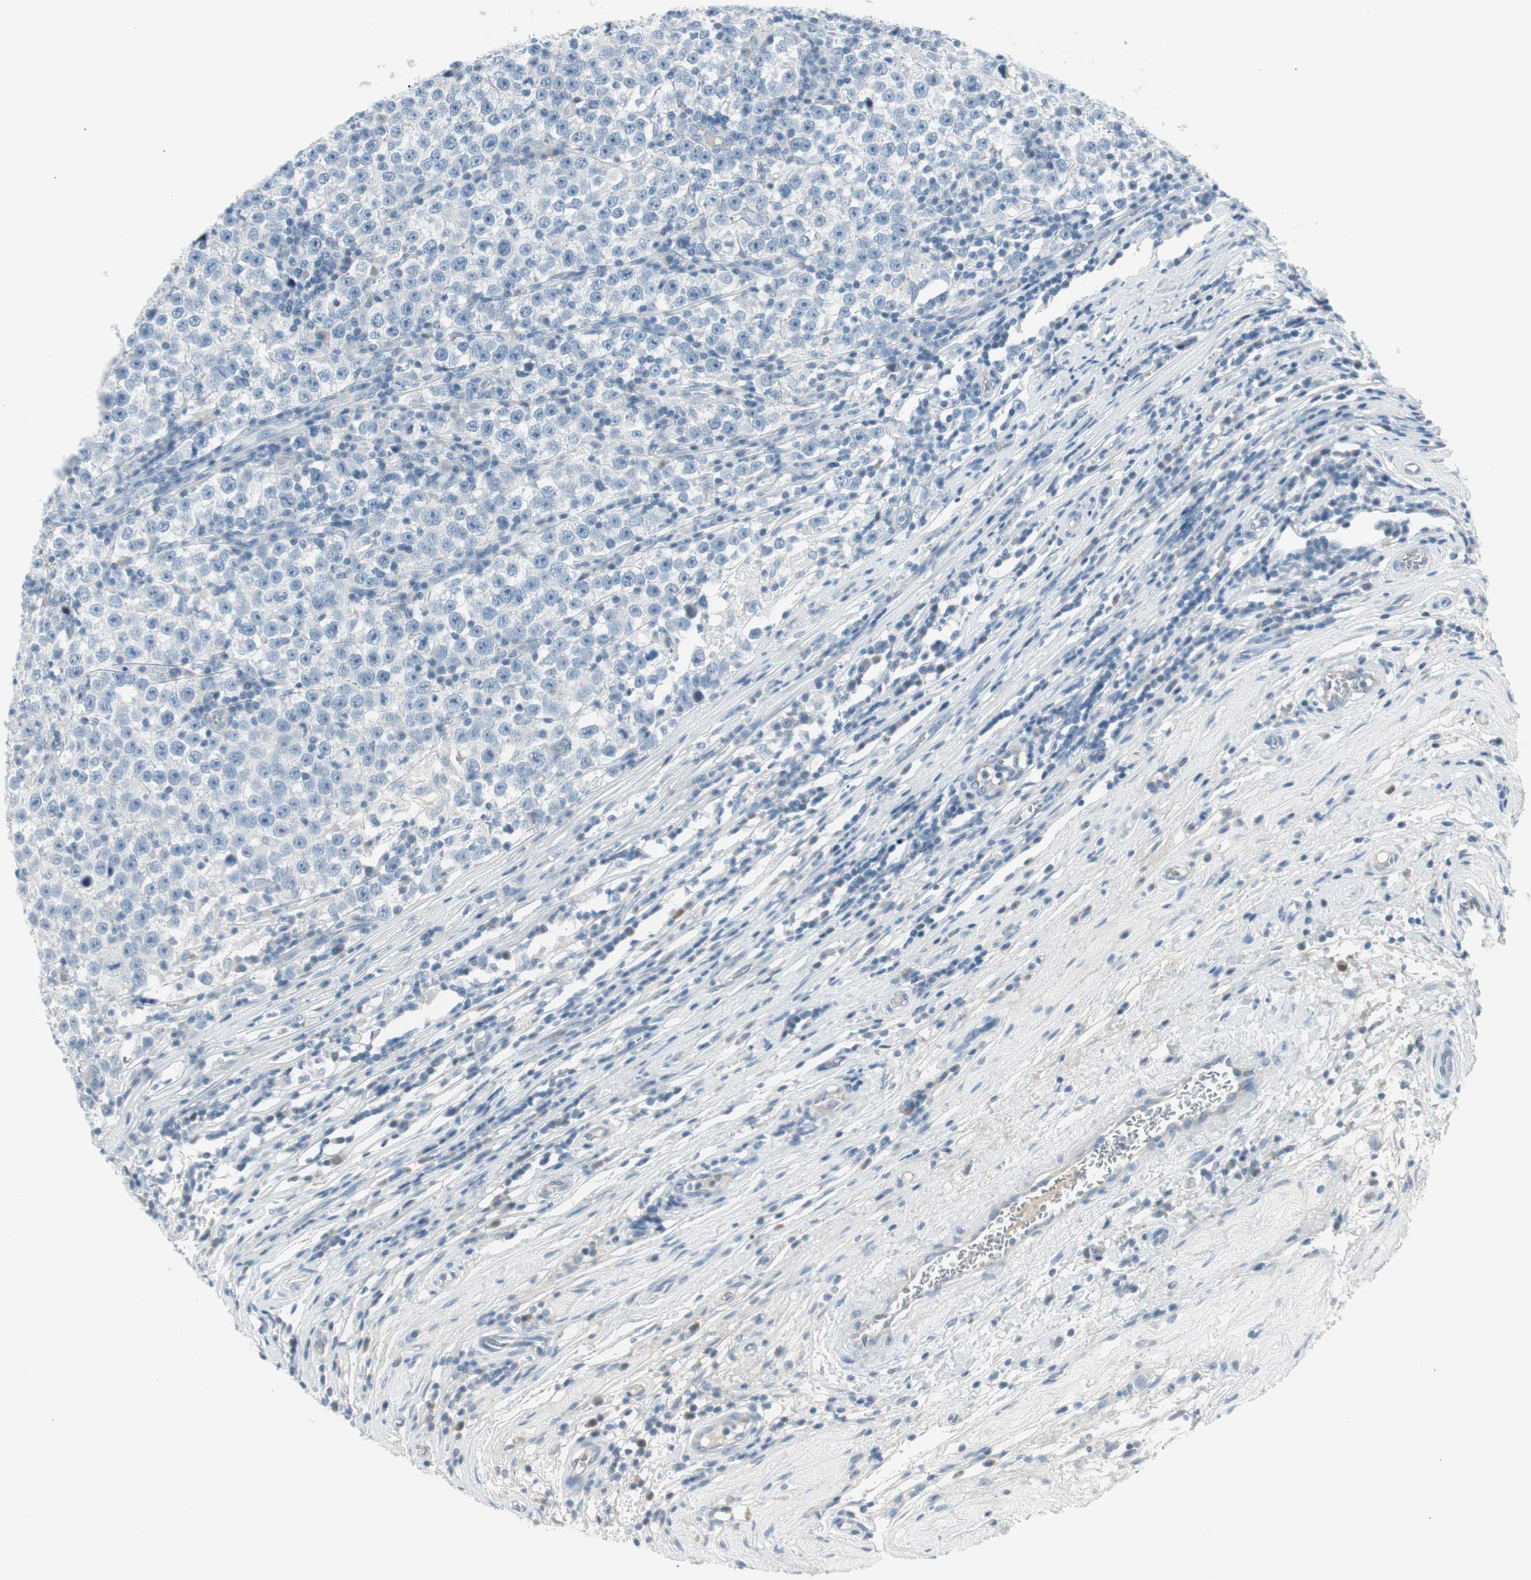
{"staining": {"intensity": "negative", "quantity": "none", "location": "none"}, "tissue": "testis cancer", "cell_type": "Tumor cells", "image_type": "cancer", "snomed": [{"axis": "morphology", "description": "Seminoma, NOS"}, {"axis": "topography", "description": "Testis"}], "caption": "High magnification brightfield microscopy of testis cancer stained with DAB (3,3'-diaminobenzidine) (brown) and counterstained with hematoxylin (blue): tumor cells show no significant positivity.", "gene": "AGR2", "patient": {"sex": "male", "age": 43}}